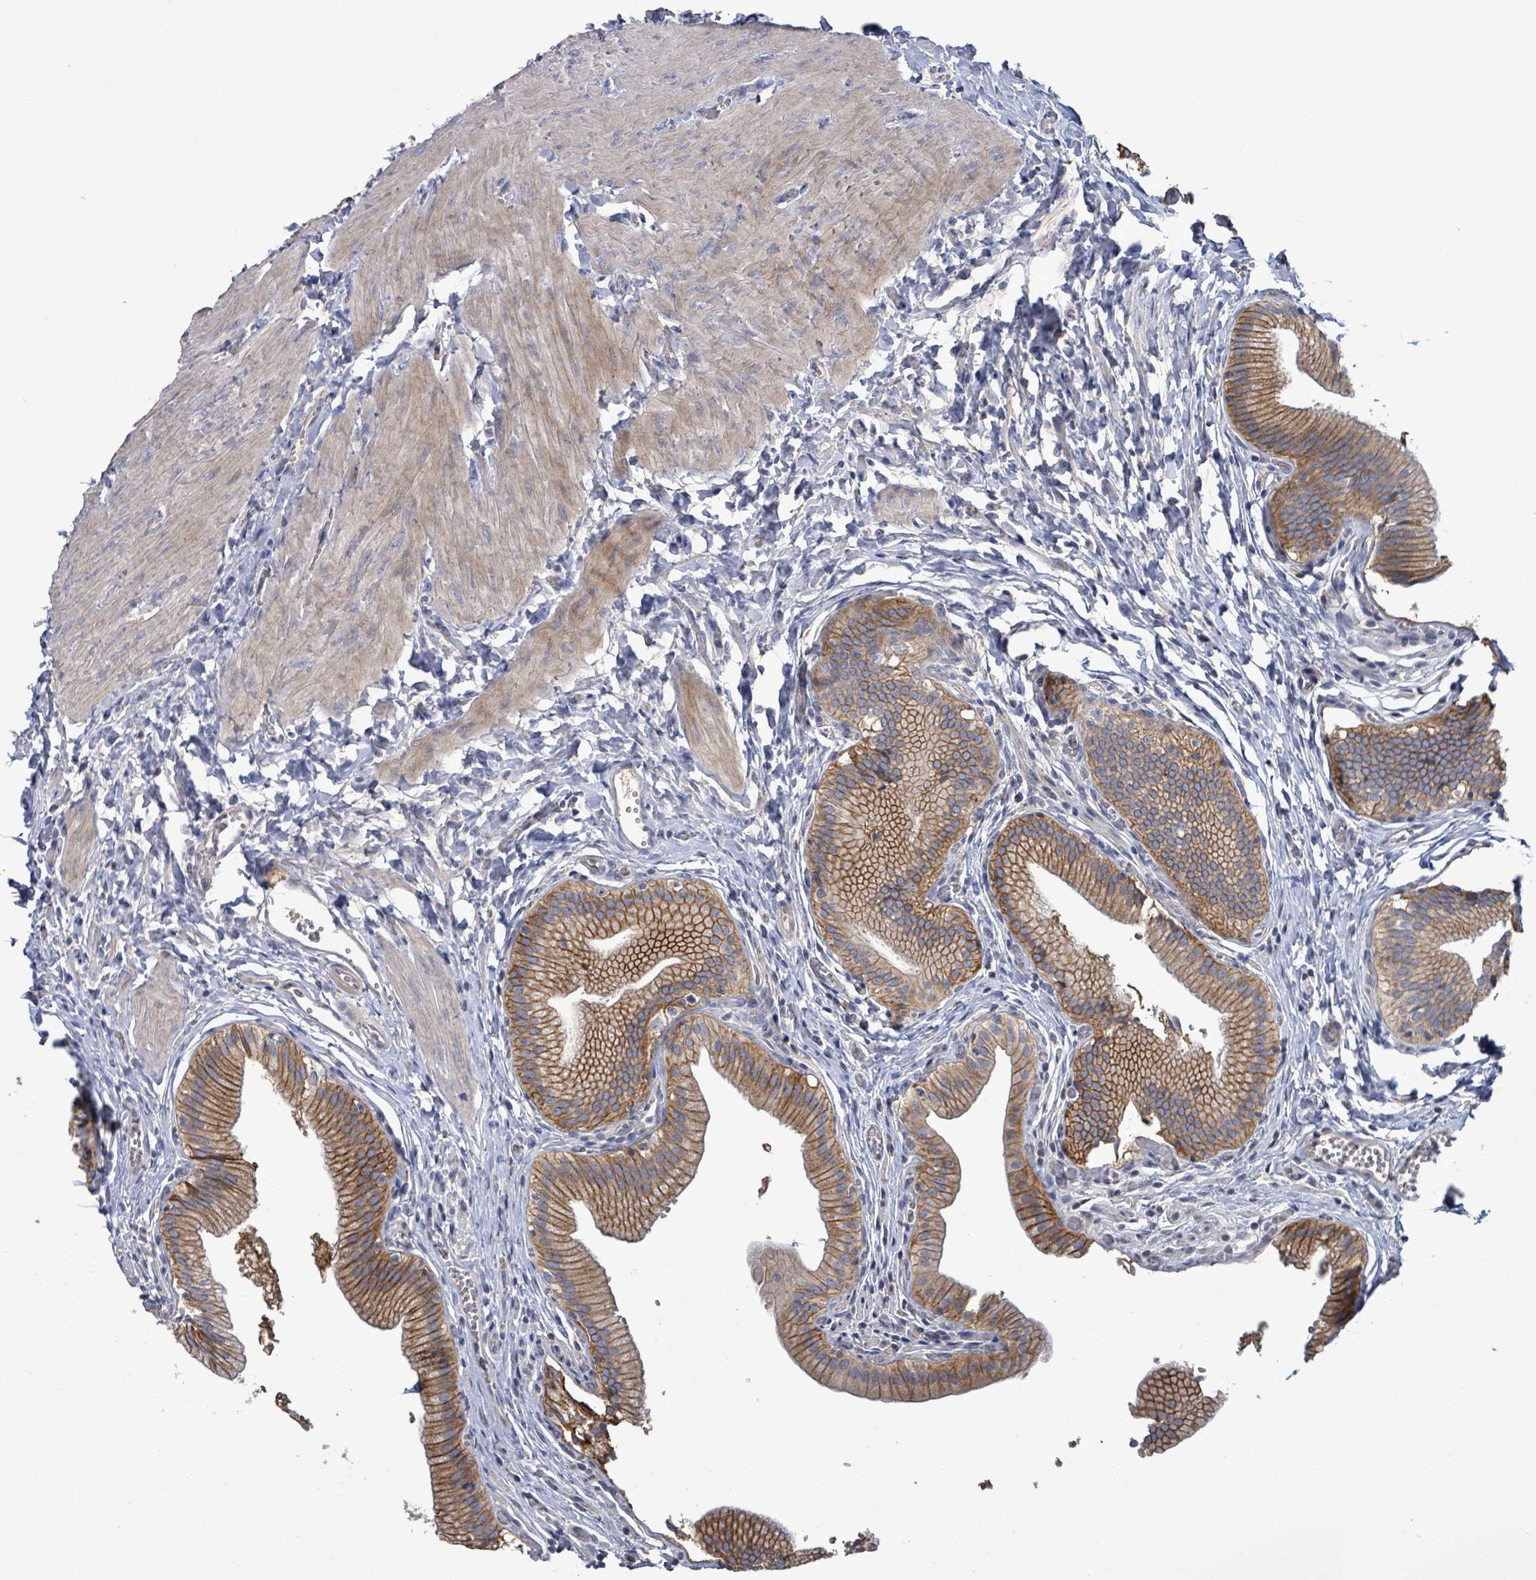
{"staining": {"intensity": "strong", "quantity": ">75%", "location": "cytoplasmic/membranous"}, "tissue": "gallbladder", "cell_type": "Glandular cells", "image_type": "normal", "snomed": [{"axis": "morphology", "description": "Normal tissue, NOS"}, {"axis": "topography", "description": "Gallbladder"}, {"axis": "topography", "description": "Peripheral nerve tissue"}], "caption": "Brown immunohistochemical staining in unremarkable gallbladder displays strong cytoplasmic/membranous positivity in approximately >75% of glandular cells. (Stains: DAB in brown, nuclei in blue, Microscopy: brightfield microscopy at high magnification).", "gene": "HRAS", "patient": {"sex": "male", "age": 17}}